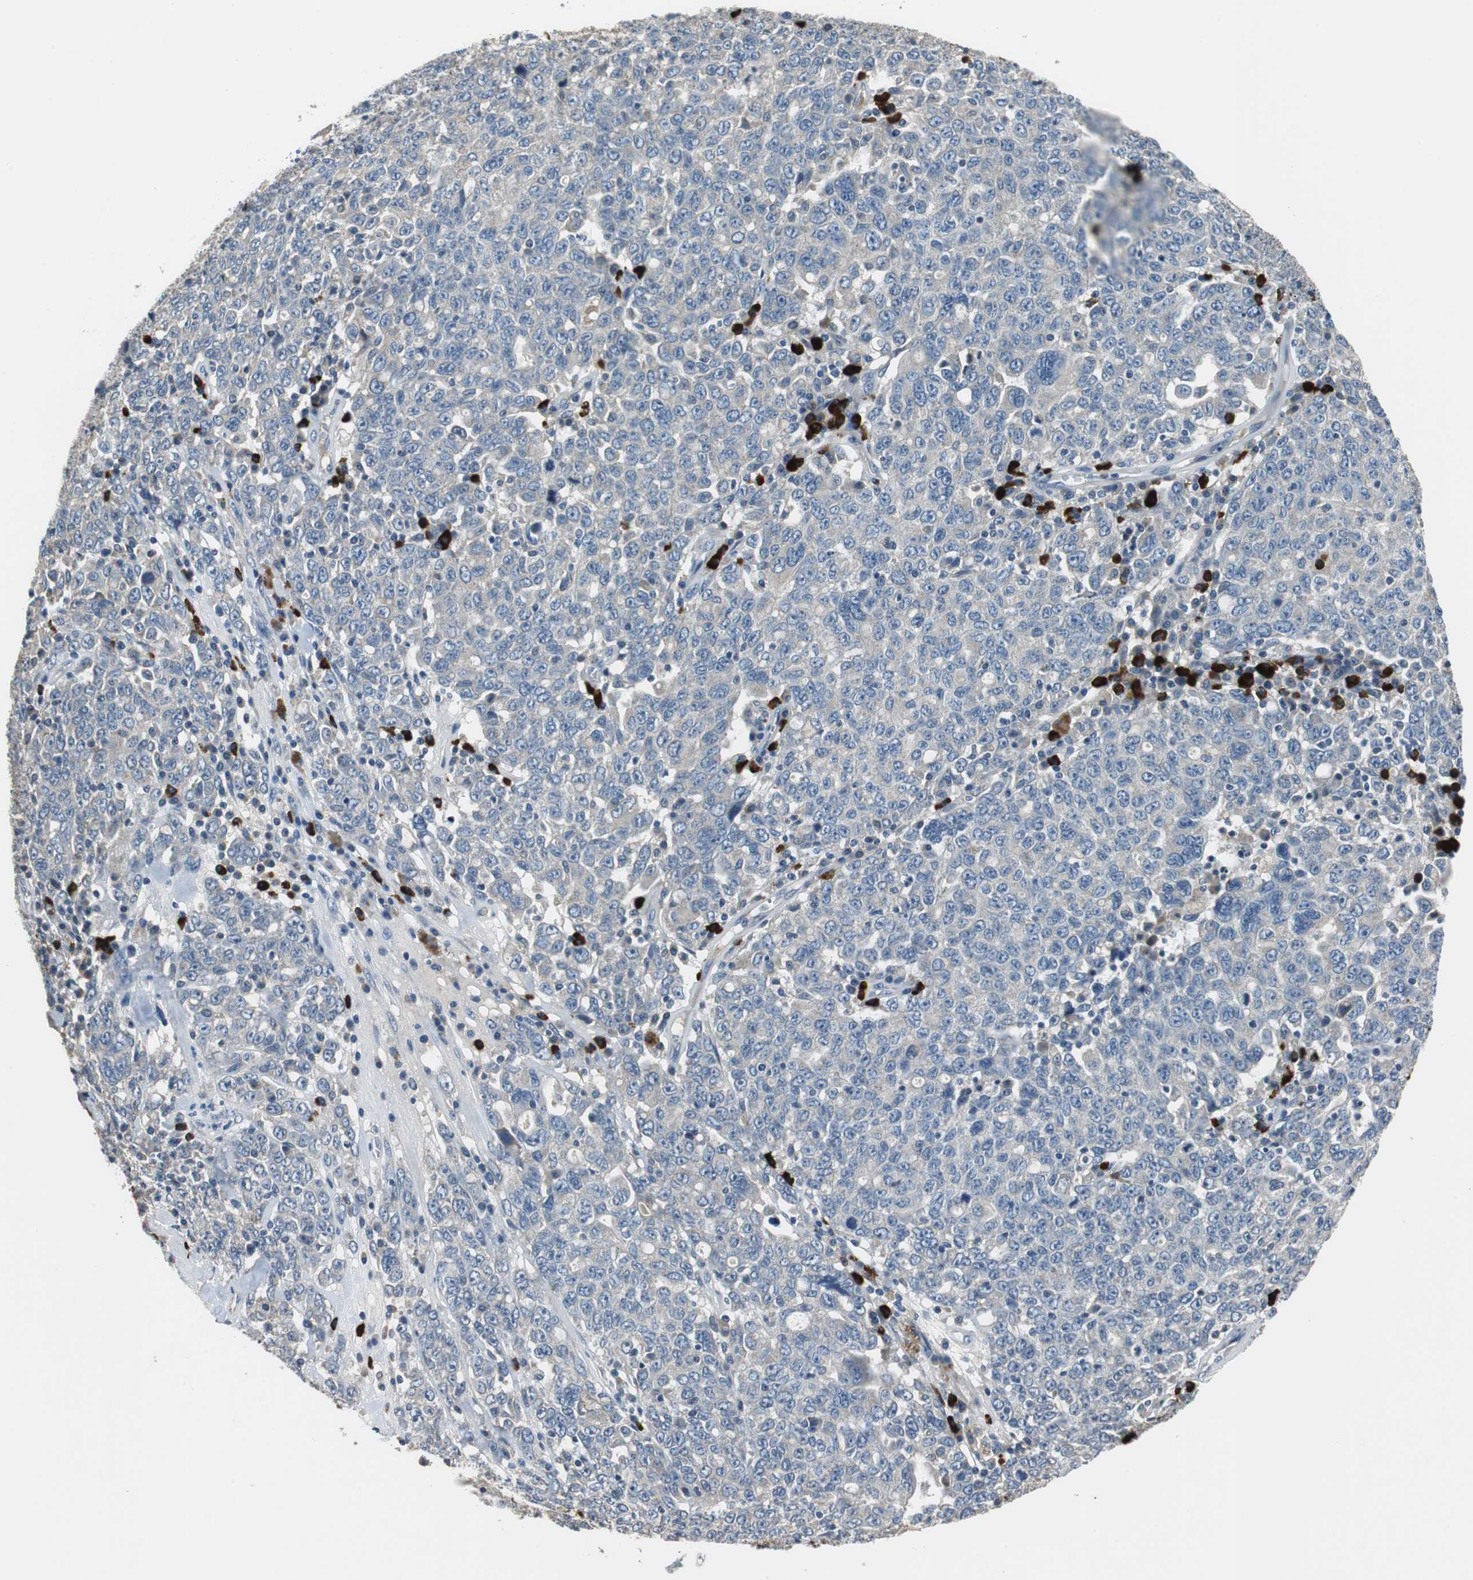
{"staining": {"intensity": "negative", "quantity": "none", "location": "none"}, "tissue": "ovarian cancer", "cell_type": "Tumor cells", "image_type": "cancer", "snomed": [{"axis": "morphology", "description": "Carcinoma, endometroid"}, {"axis": "topography", "description": "Ovary"}], "caption": "A photomicrograph of ovarian cancer stained for a protein demonstrates no brown staining in tumor cells. (DAB IHC visualized using brightfield microscopy, high magnification).", "gene": "MTIF2", "patient": {"sex": "female", "age": 62}}